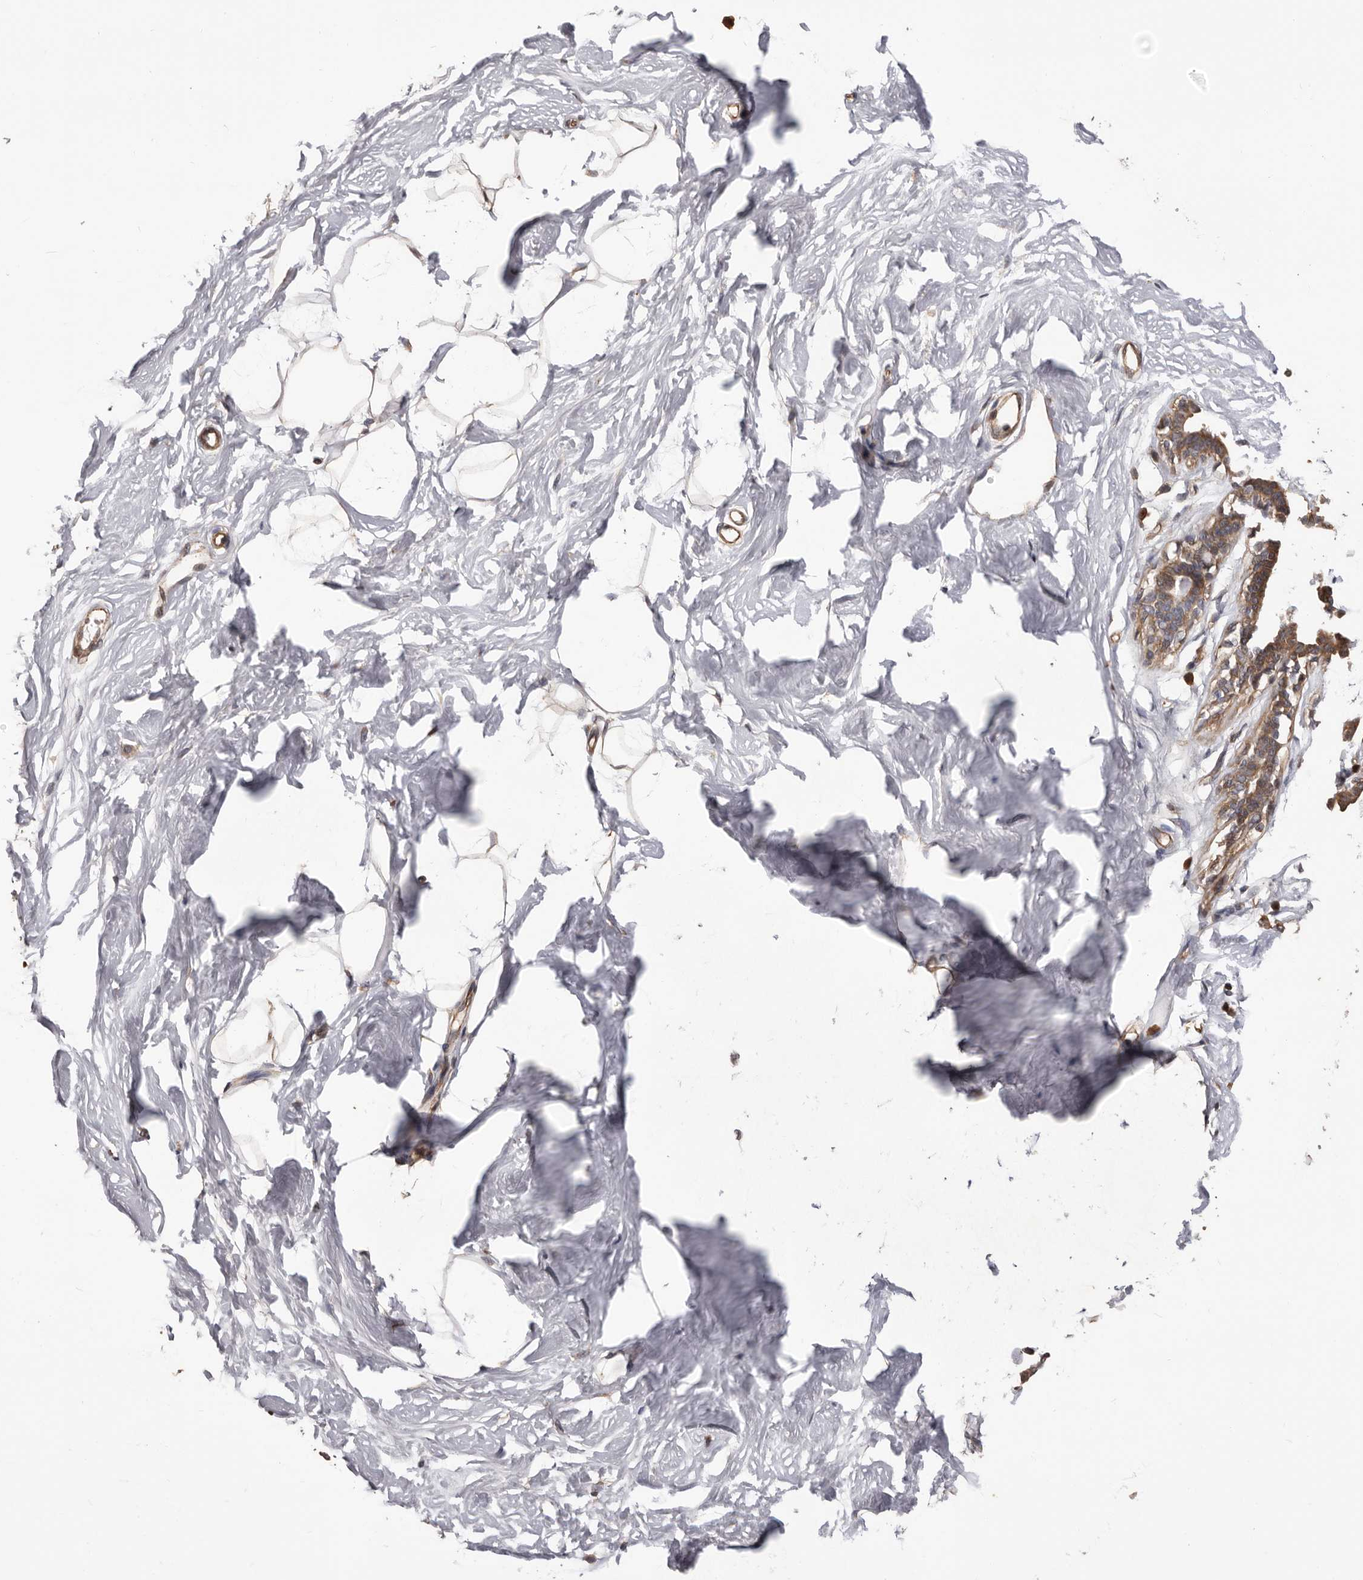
{"staining": {"intensity": "negative", "quantity": "none", "location": "none"}, "tissue": "breast", "cell_type": "Adipocytes", "image_type": "normal", "snomed": [{"axis": "morphology", "description": "Normal tissue, NOS"}, {"axis": "topography", "description": "Breast"}], "caption": "A micrograph of breast stained for a protein reveals no brown staining in adipocytes. (DAB IHC visualized using brightfield microscopy, high magnification).", "gene": "ADAMTS2", "patient": {"sex": "female", "age": 26}}